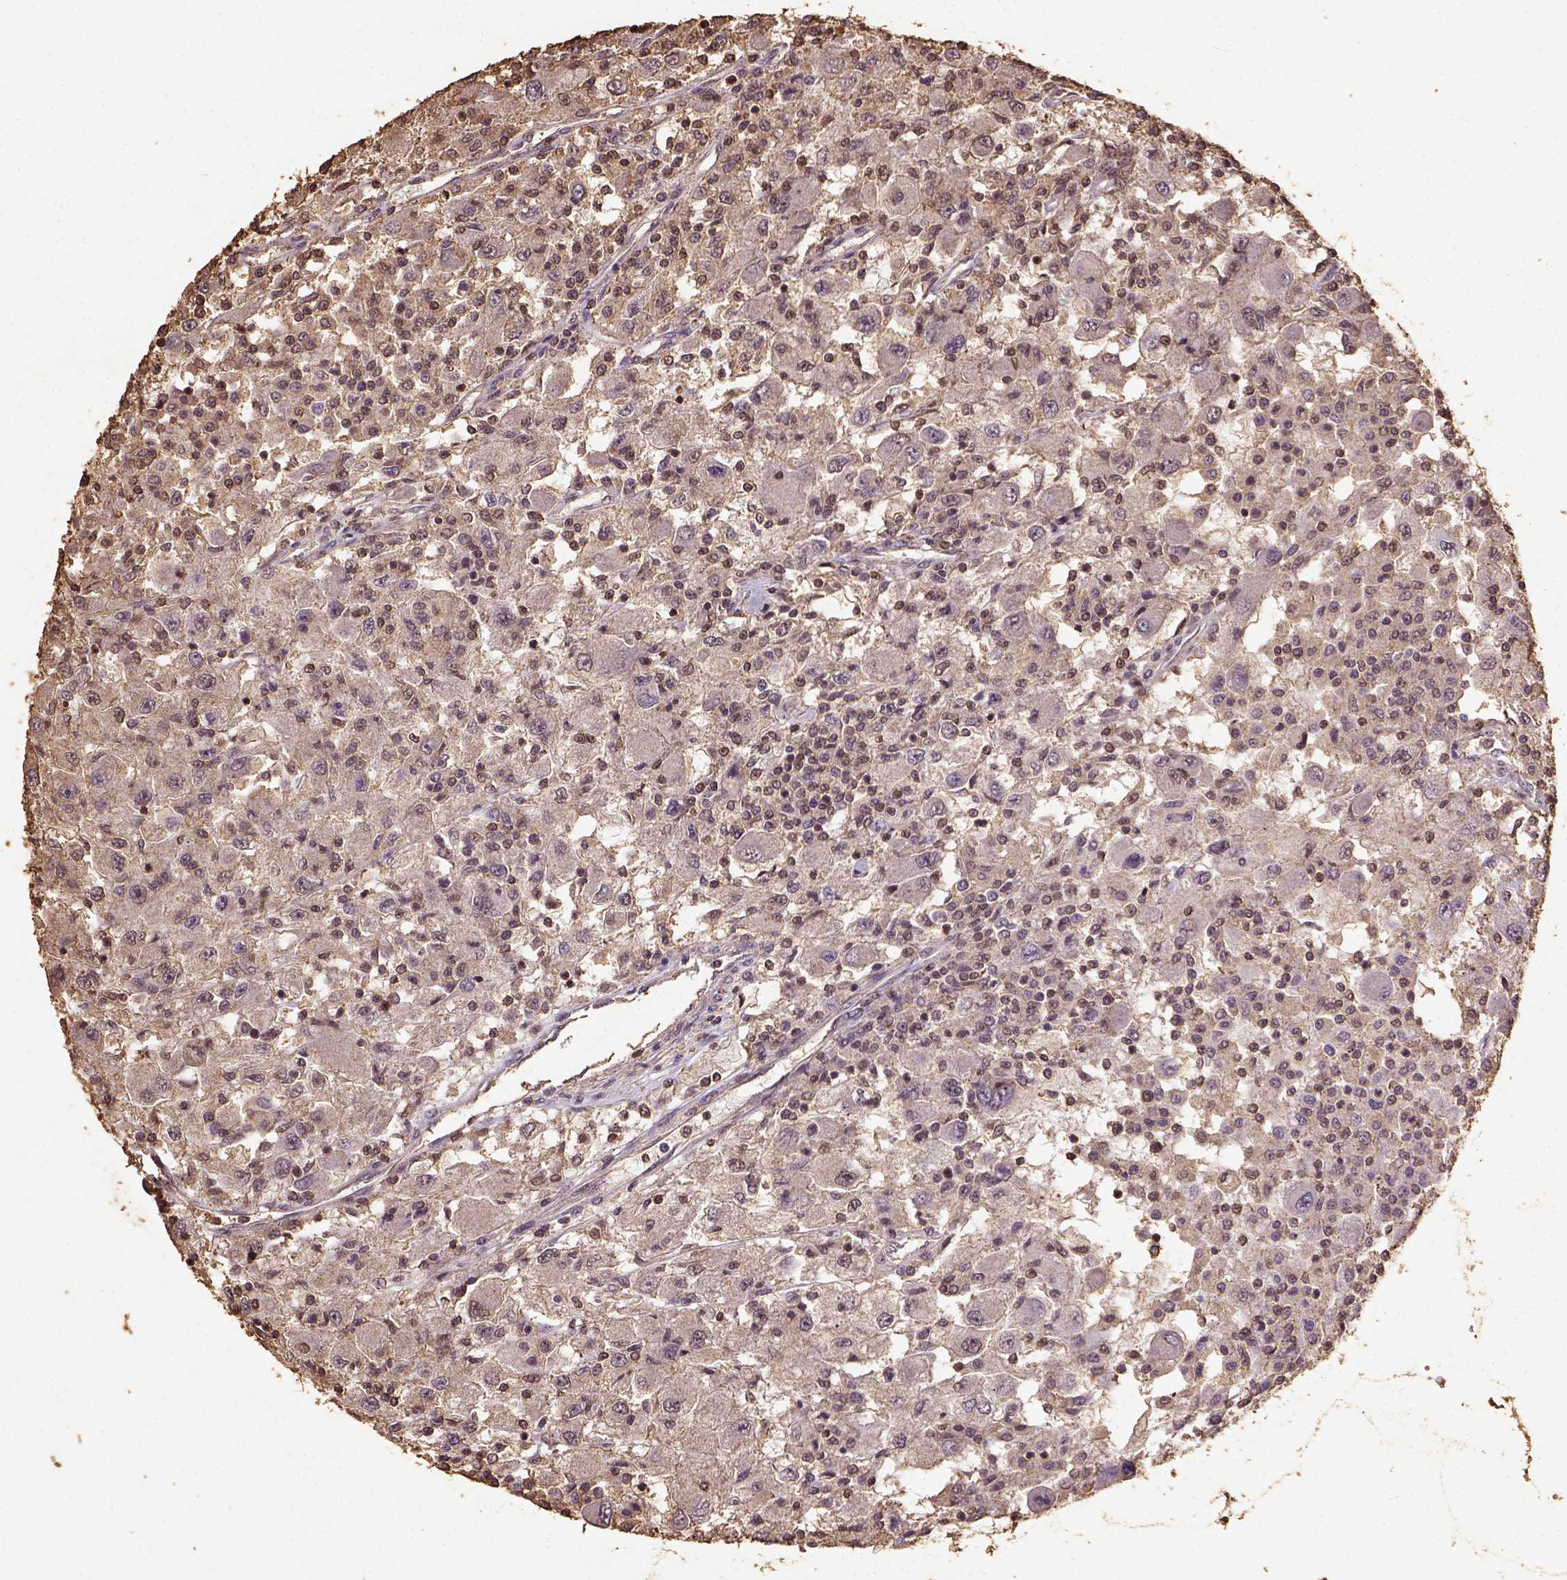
{"staining": {"intensity": "weak", "quantity": "<25%", "location": "nuclear"}, "tissue": "renal cancer", "cell_type": "Tumor cells", "image_type": "cancer", "snomed": [{"axis": "morphology", "description": "Adenocarcinoma, NOS"}, {"axis": "topography", "description": "Kidney"}], "caption": "Renal cancer stained for a protein using immunohistochemistry reveals no staining tumor cells.", "gene": "NACC1", "patient": {"sex": "female", "age": 67}}